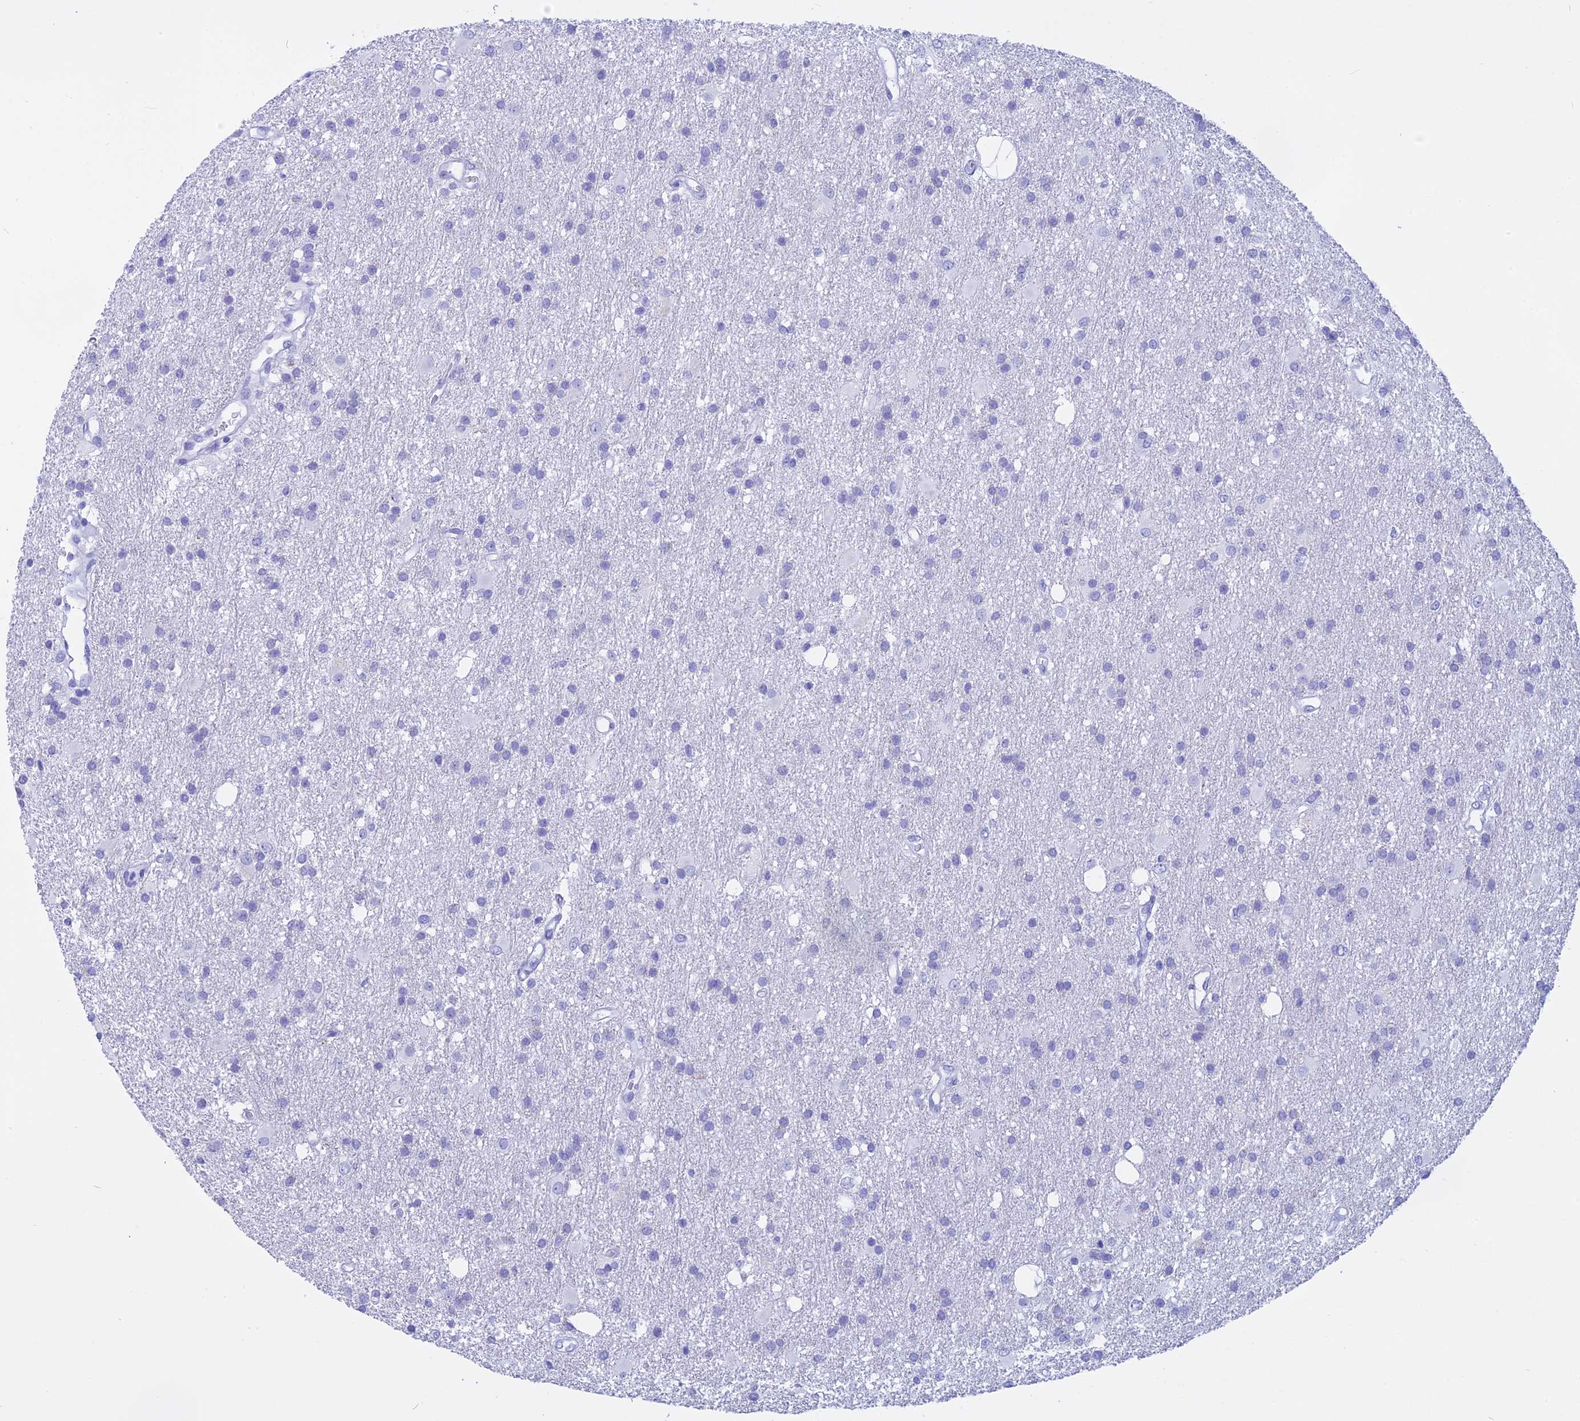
{"staining": {"intensity": "negative", "quantity": "none", "location": "none"}, "tissue": "glioma", "cell_type": "Tumor cells", "image_type": "cancer", "snomed": [{"axis": "morphology", "description": "Glioma, malignant, High grade"}, {"axis": "topography", "description": "Brain"}], "caption": "Immunohistochemistry (IHC) image of neoplastic tissue: glioma stained with DAB exhibits no significant protein staining in tumor cells.", "gene": "ISCA1", "patient": {"sex": "male", "age": 77}}